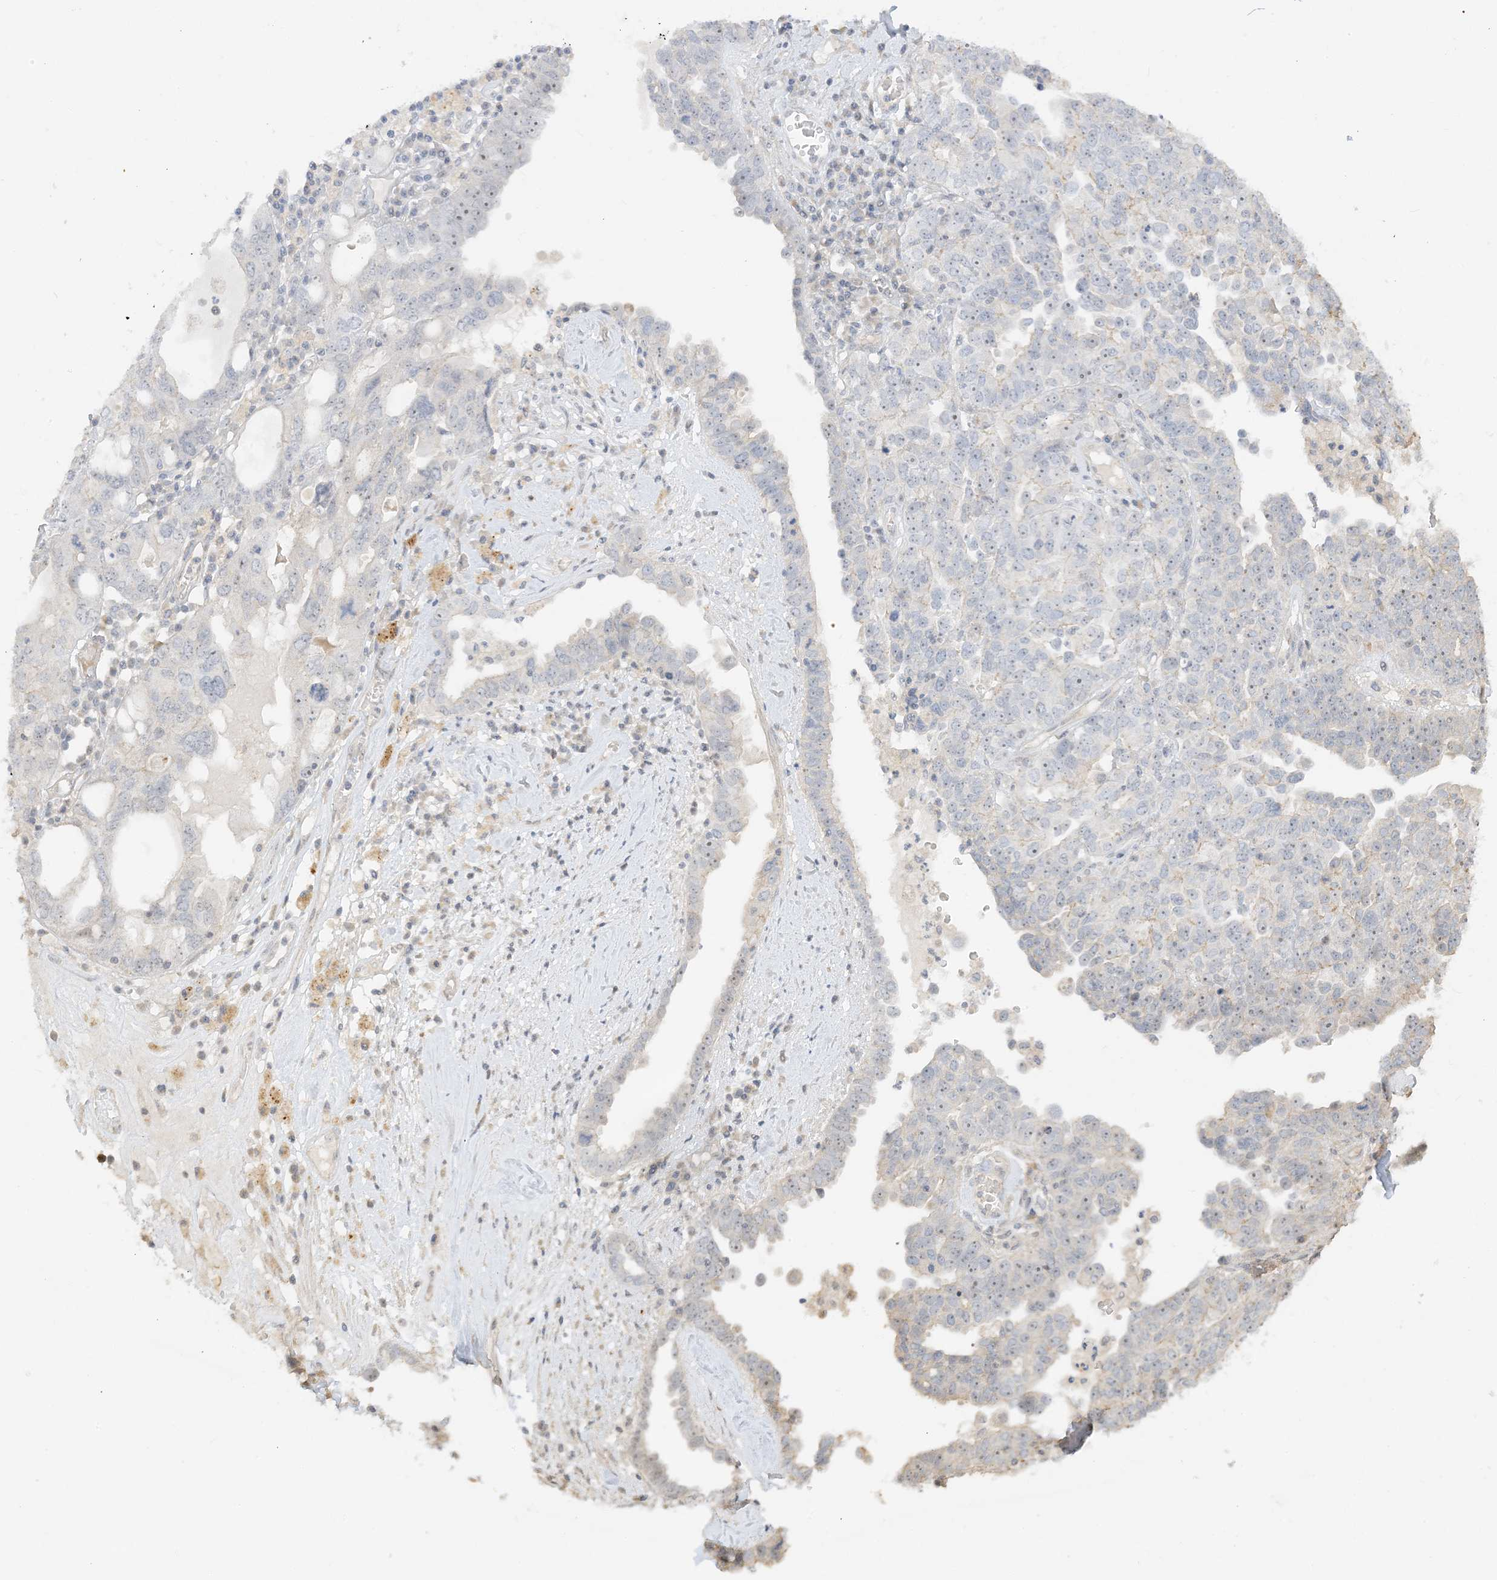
{"staining": {"intensity": "weak", "quantity": "<25%", "location": "nuclear"}, "tissue": "ovarian cancer", "cell_type": "Tumor cells", "image_type": "cancer", "snomed": [{"axis": "morphology", "description": "Carcinoma, endometroid"}, {"axis": "topography", "description": "Ovary"}], "caption": "Immunohistochemistry of human ovarian cancer (endometroid carcinoma) displays no positivity in tumor cells. Brightfield microscopy of immunohistochemistry (IHC) stained with DAB (3,3'-diaminobenzidine) (brown) and hematoxylin (blue), captured at high magnification.", "gene": "ETAA1", "patient": {"sex": "female", "age": 62}}